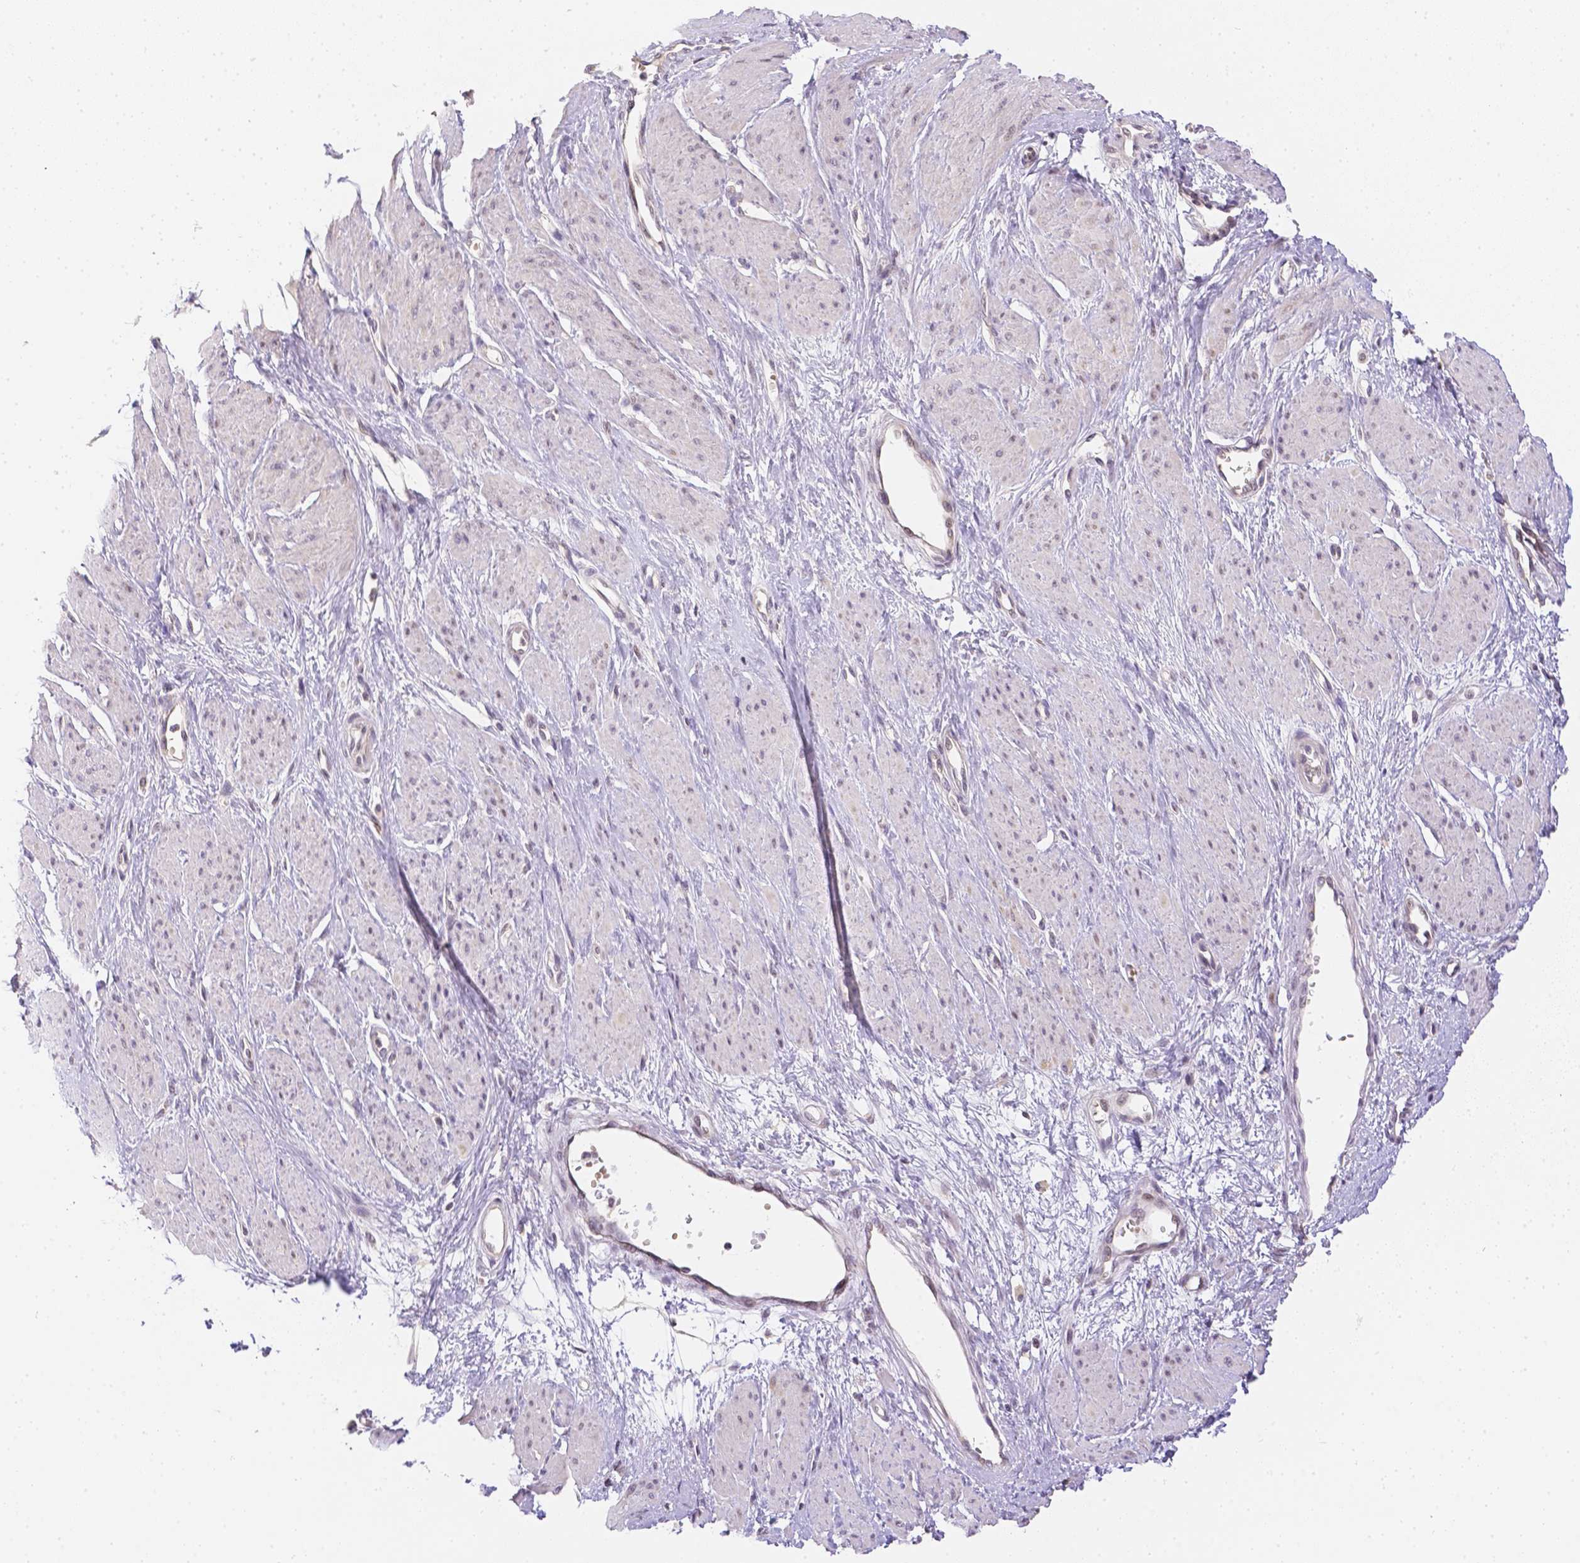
{"staining": {"intensity": "negative", "quantity": "none", "location": "none"}, "tissue": "smooth muscle", "cell_type": "Smooth muscle cells", "image_type": "normal", "snomed": [{"axis": "morphology", "description": "Normal tissue, NOS"}, {"axis": "topography", "description": "Smooth muscle"}, {"axis": "topography", "description": "Uterus"}], "caption": "Protein analysis of unremarkable smooth muscle displays no significant positivity in smooth muscle cells. (Stains: DAB (3,3'-diaminobenzidine) IHC with hematoxylin counter stain, Microscopy: brightfield microscopy at high magnification).", "gene": "ZNF280B", "patient": {"sex": "female", "age": 39}}